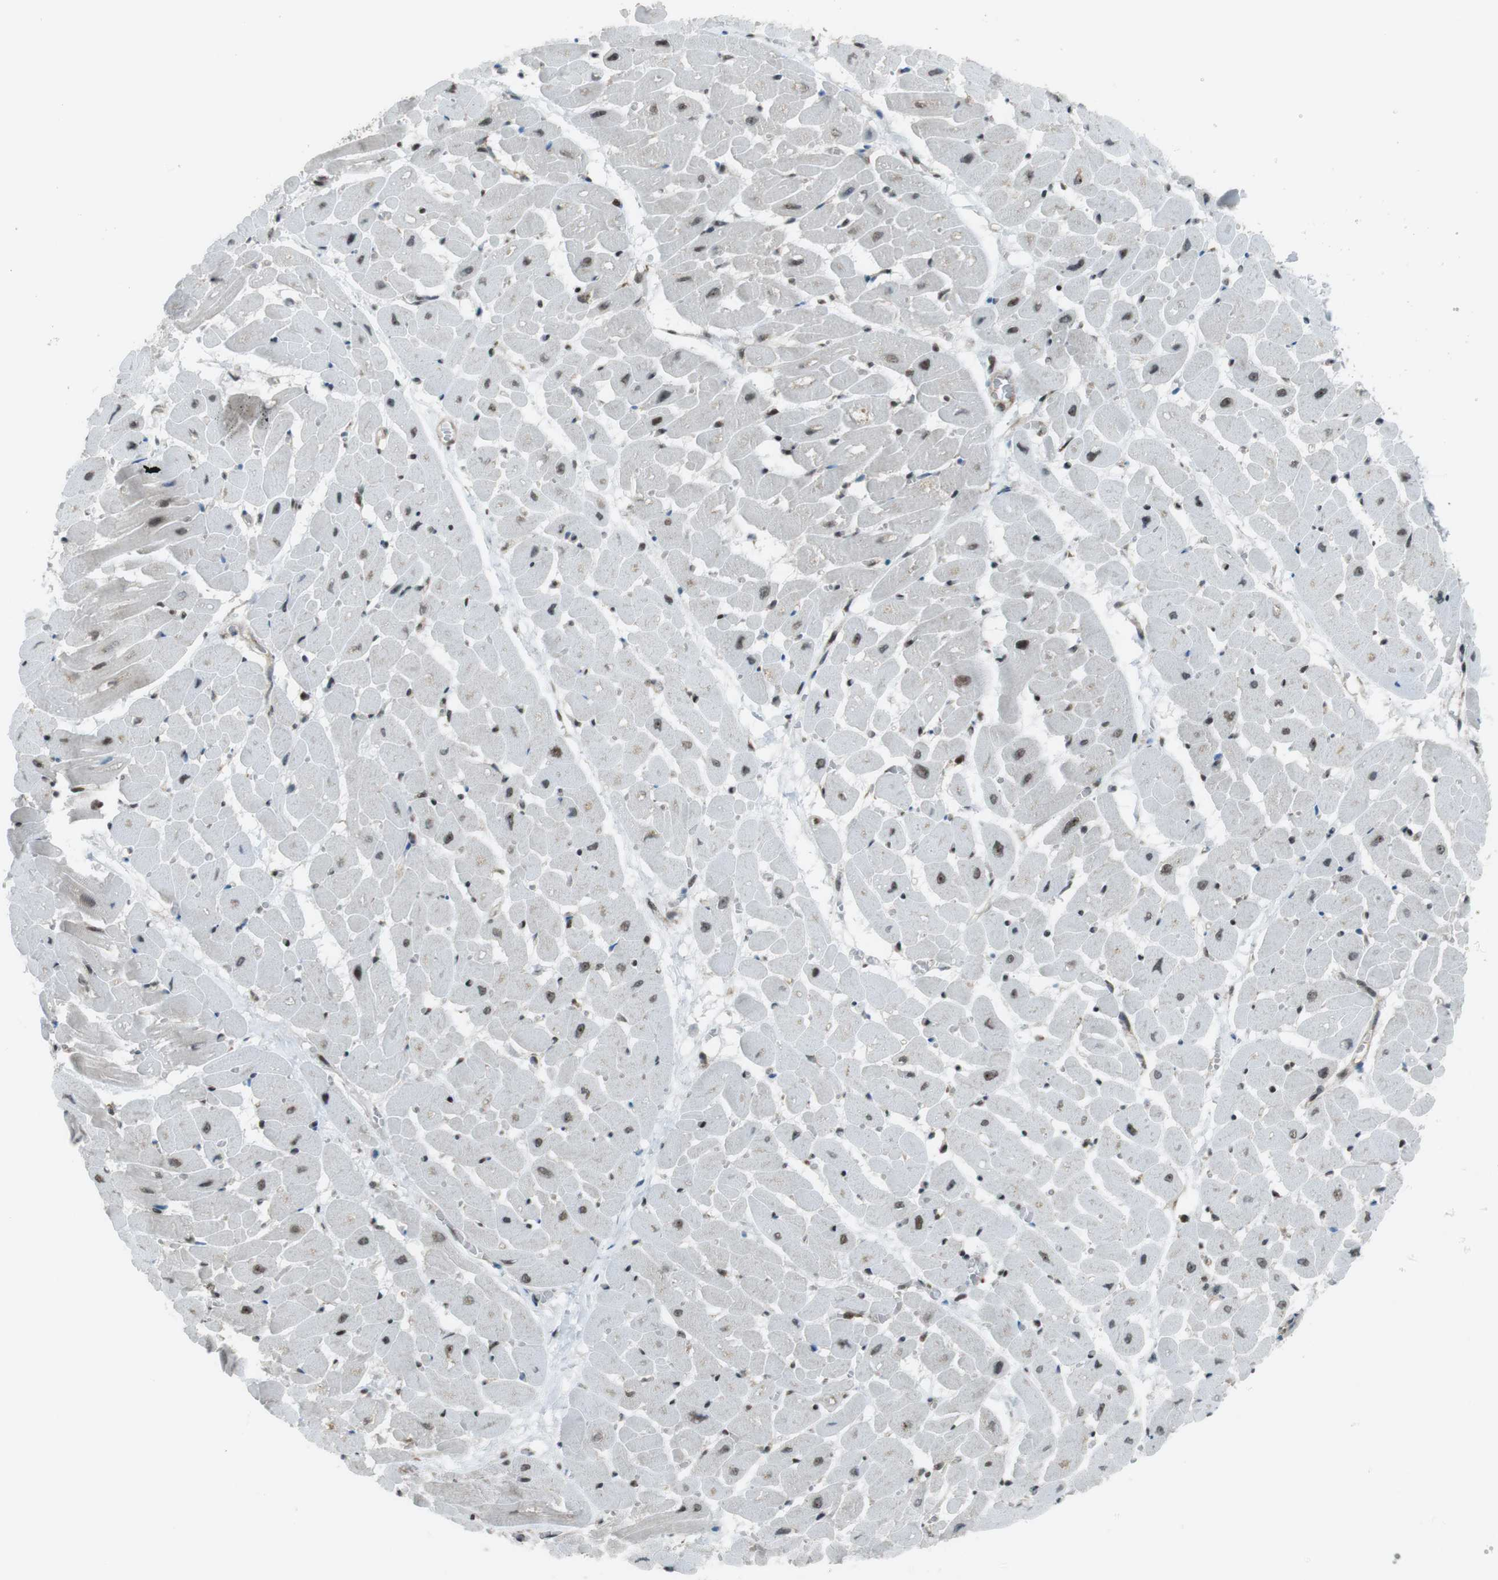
{"staining": {"intensity": "moderate", "quantity": "25%-75%", "location": "nuclear"}, "tissue": "heart muscle", "cell_type": "Cardiomyocytes", "image_type": "normal", "snomed": [{"axis": "morphology", "description": "Normal tissue, NOS"}, {"axis": "topography", "description": "Heart"}], "caption": "Immunohistochemistry (IHC) photomicrograph of benign human heart muscle stained for a protein (brown), which exhibits medium levels of moderate nuclear staining in approximately 25%-75% of cardiomyocytes.", "gene": "CSNK1D", "patient": {"sex": "male", "age": 45}}